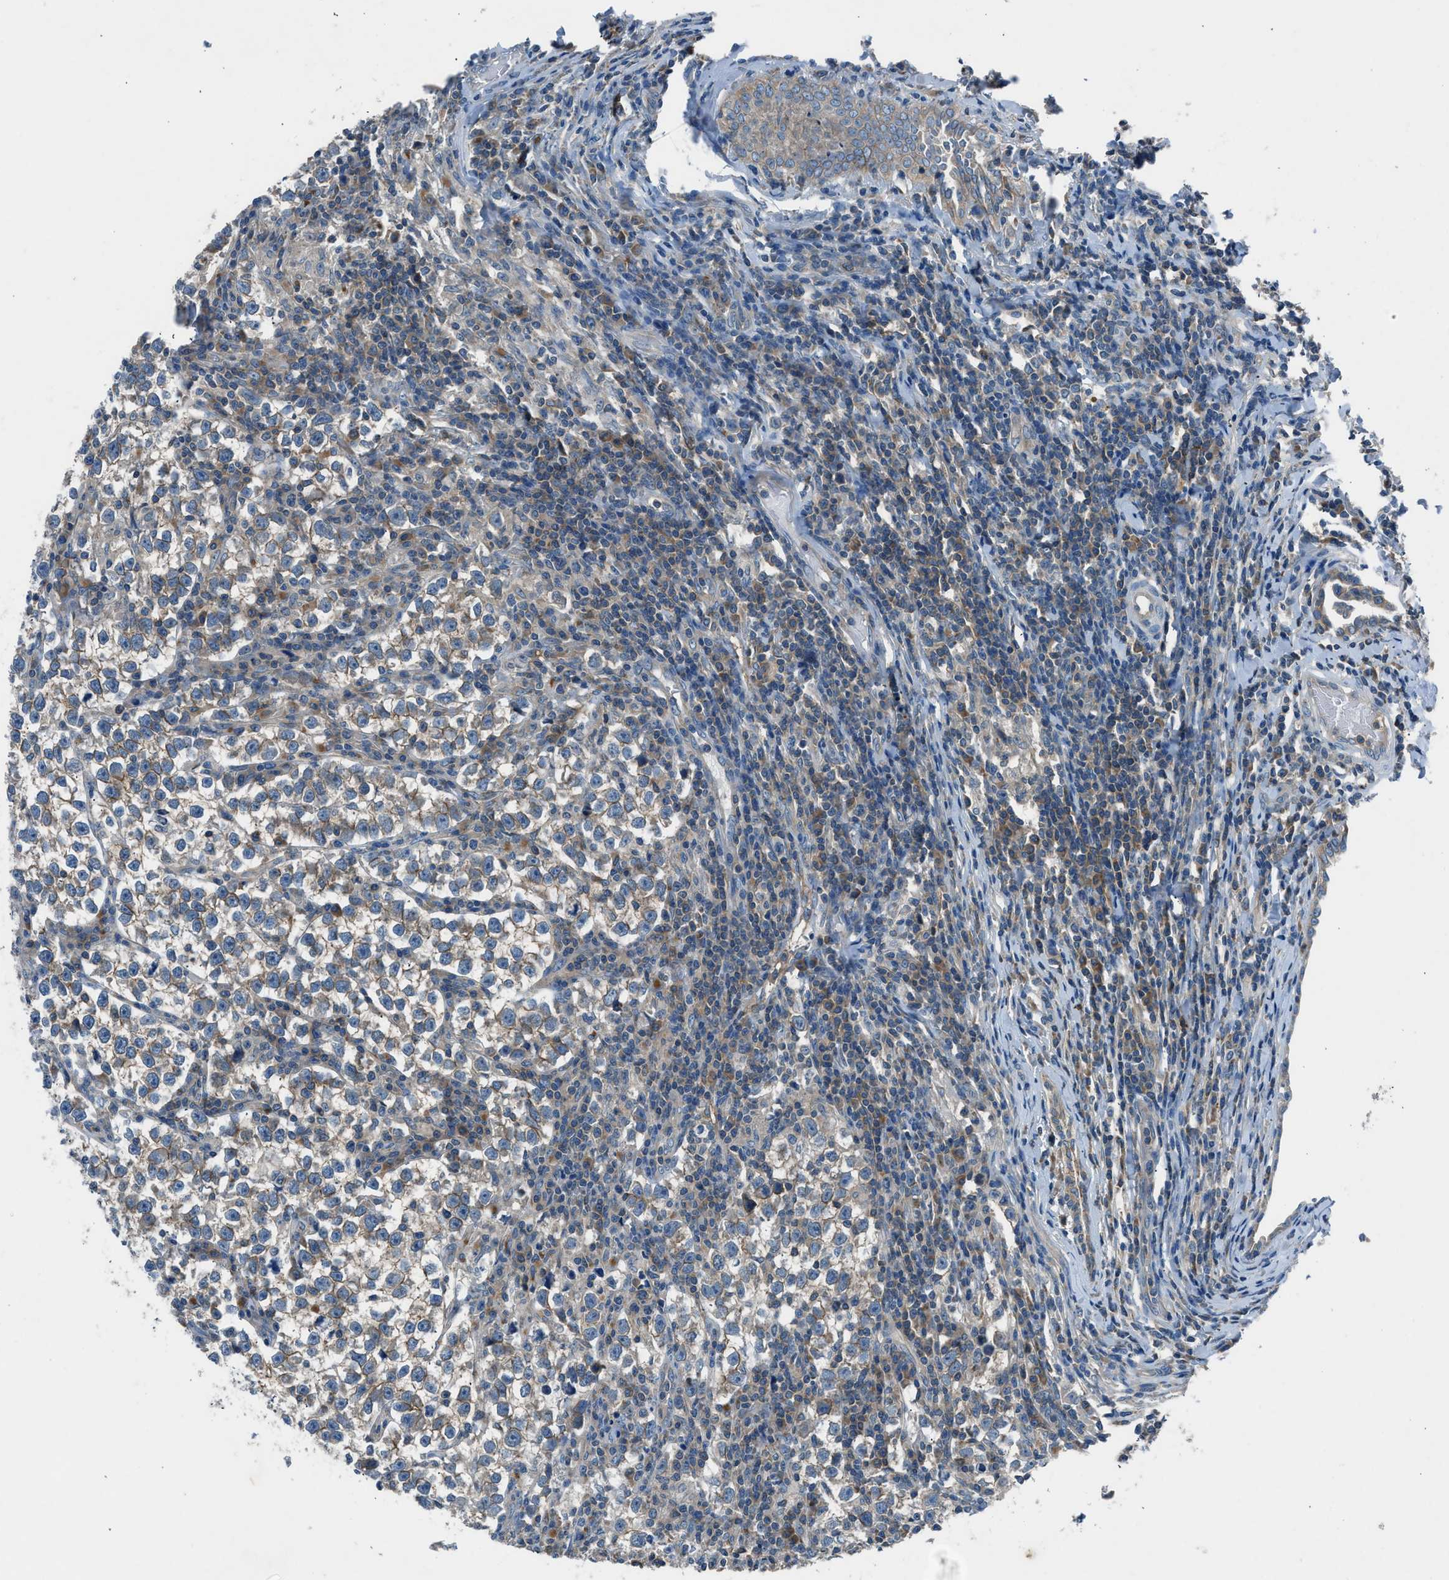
{"staining": {"intensity": "weak", "quantity": "25%-75%", "location": "cytoplasmic/membranous"}, "tissue": "testis cancer", "cell_type": "Tumor cells", "image_type": "cancer", "snomed": [{"axis": "morphology", "description": "Normal tissue, NOS"}, {"axis": "morphology", "description": "Seminoma, NOS"}, {"axis": "topography", "description": "Testis"}], "caption": "About 25%-75% of tumor cells in human testis cancer exhibit weak cytoplasmic/membranous protein staining as visualized by brown immunohistochemical staining.", "gene": "BMP1", "patient": {"sex": "male", "age": 43}}